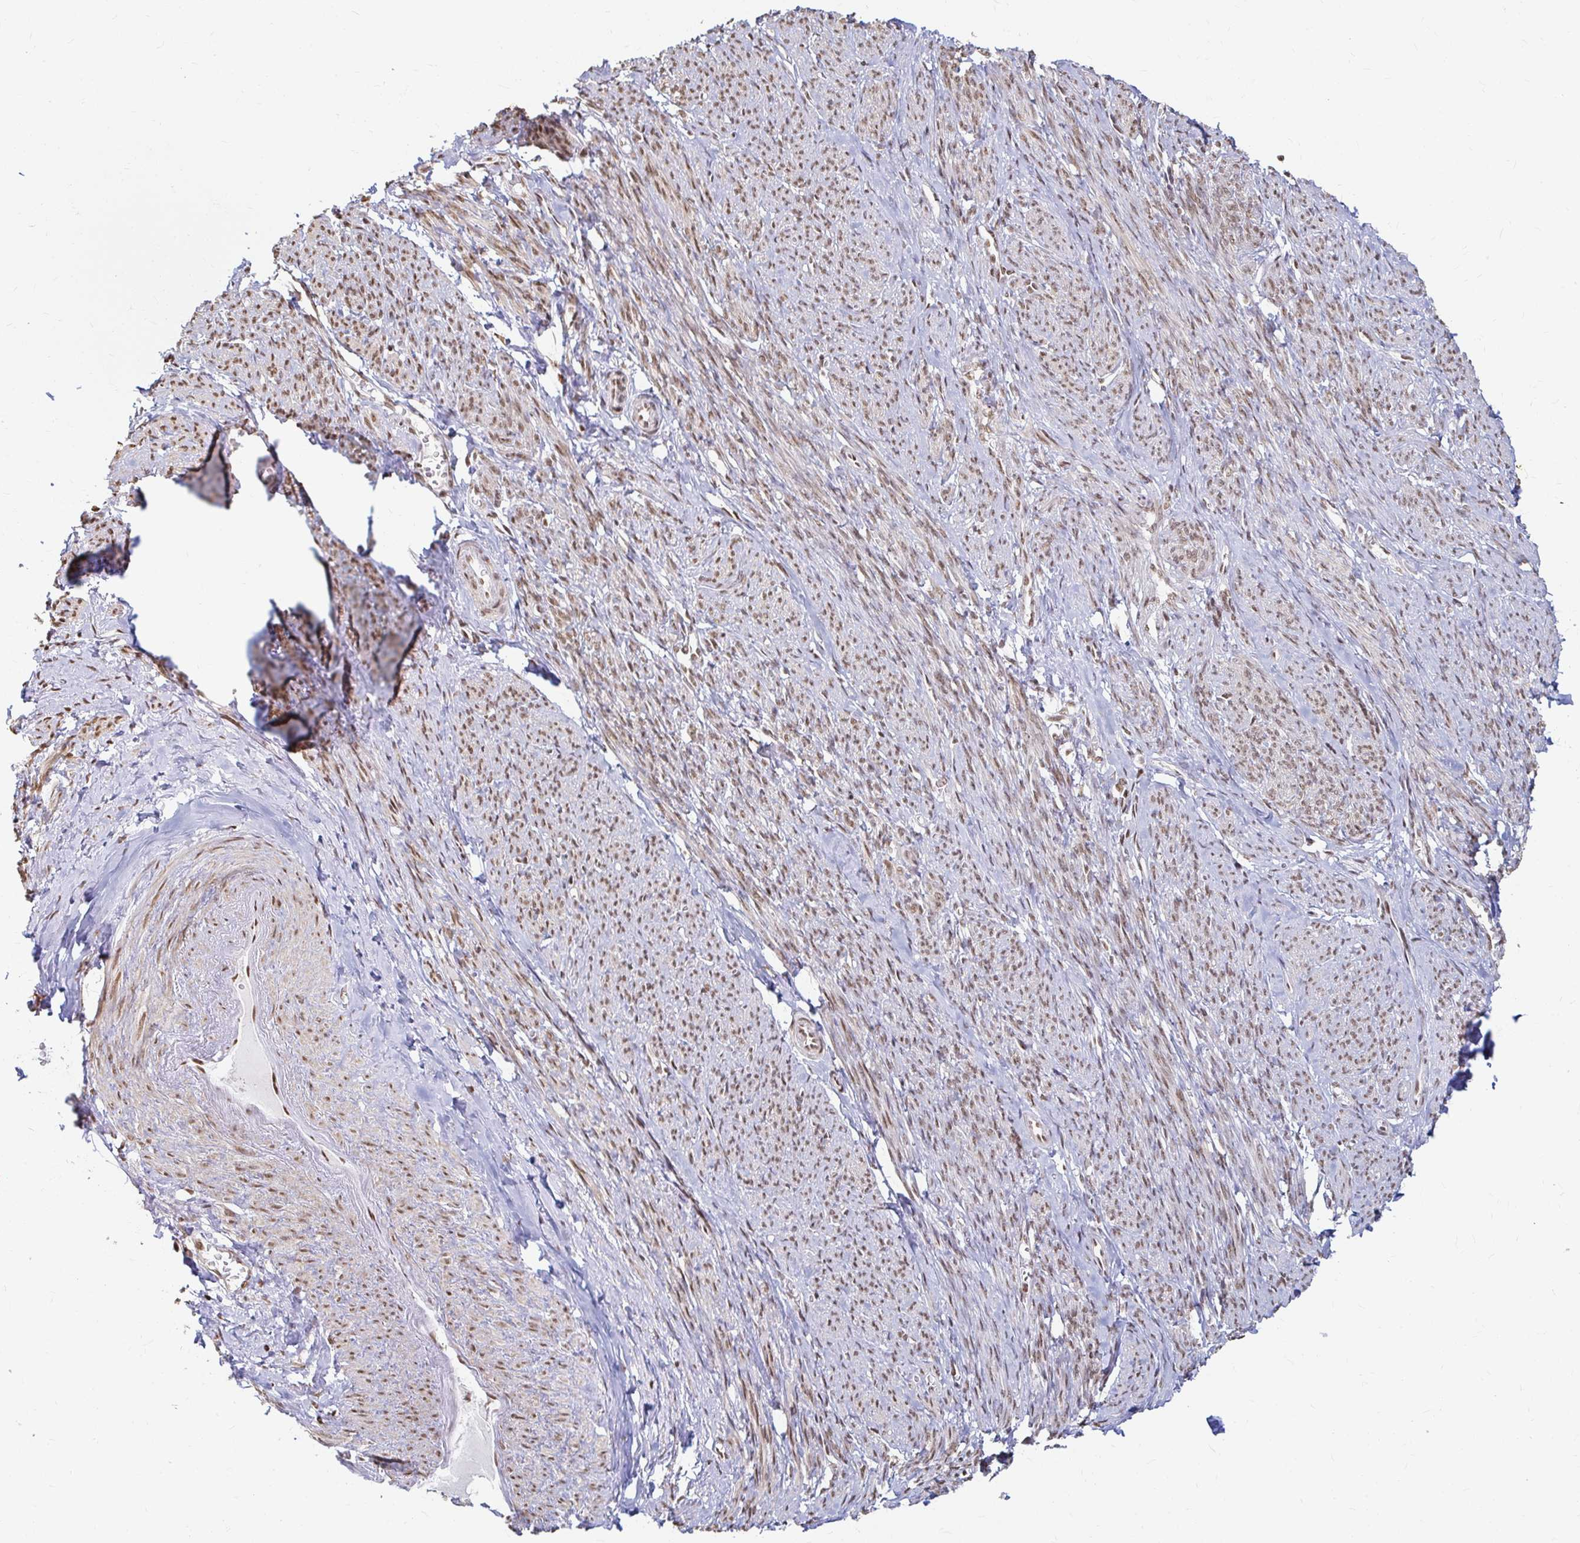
{"staining": {"intensity": "strong", "quantity": ">75%", "location": "nuclear"}, "tissue": "smooth muscle", "cell_type": "Smooth muscle cells", "image_type": "normal", "snomed": [{"axis": "morphology", "description": "Normal tissue, NOS"}, {"axis": "topography", "description": "Smooth muscle"}], "caption": "Immunohistochemical staining of unremarkable smooth muscle shows >75% levels of strong nuclear protein positivity in approximately >75% of smooth muscle cells. (Stains: DAB (3,3'-diaminobenzidine) in brown, nuclei in blue, Microscopy: brightfield microscopy at high magnification).", "gene": "HNRNPU", "patient": {"sex": "female", "age": 65}}